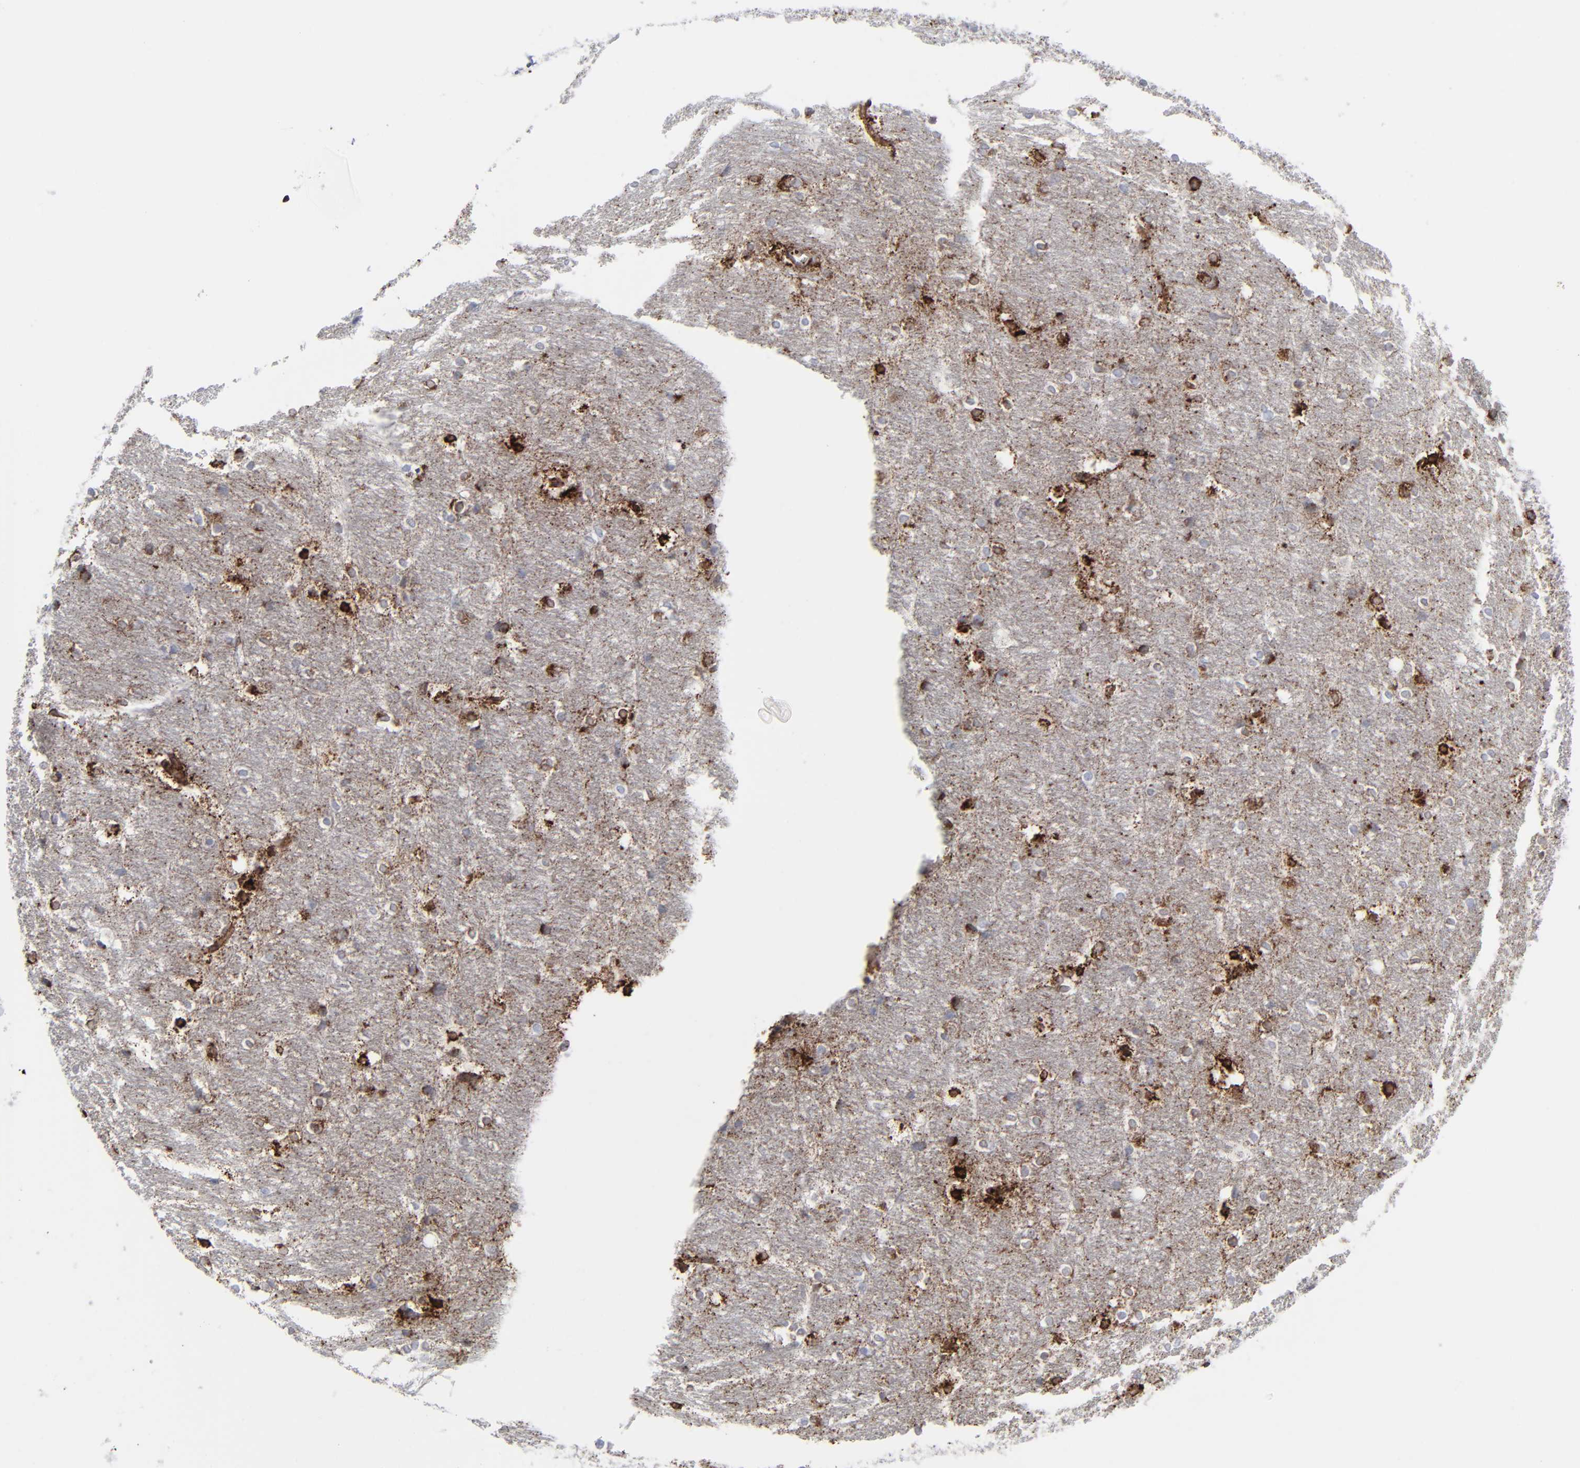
{"staining": {"intensity": "moderate", "quantity": "25%-75%", "location": "cytoplasmic/membranous"}, "tissue": "hippocampus", "cell_type": "Glial cells", "image_type": "normal", "snomed": [{"axis": "morphology", "description": "Normal tissue, NOS"}, {"axis": "topography", "description": "Hippocampus"}], "caption": "Hippocampus stained with DAB (3,3'-diaminobenzidine) immunohistochemistry reveals medium levels of moderate cytoplasmic/membranous expression in about 25%-75% of glial cells. (brown staining indicates protein expression, while blue staining denotes nuclei).", "gene": "SPARC", "patient": {"sex": "female", "age": 19}}